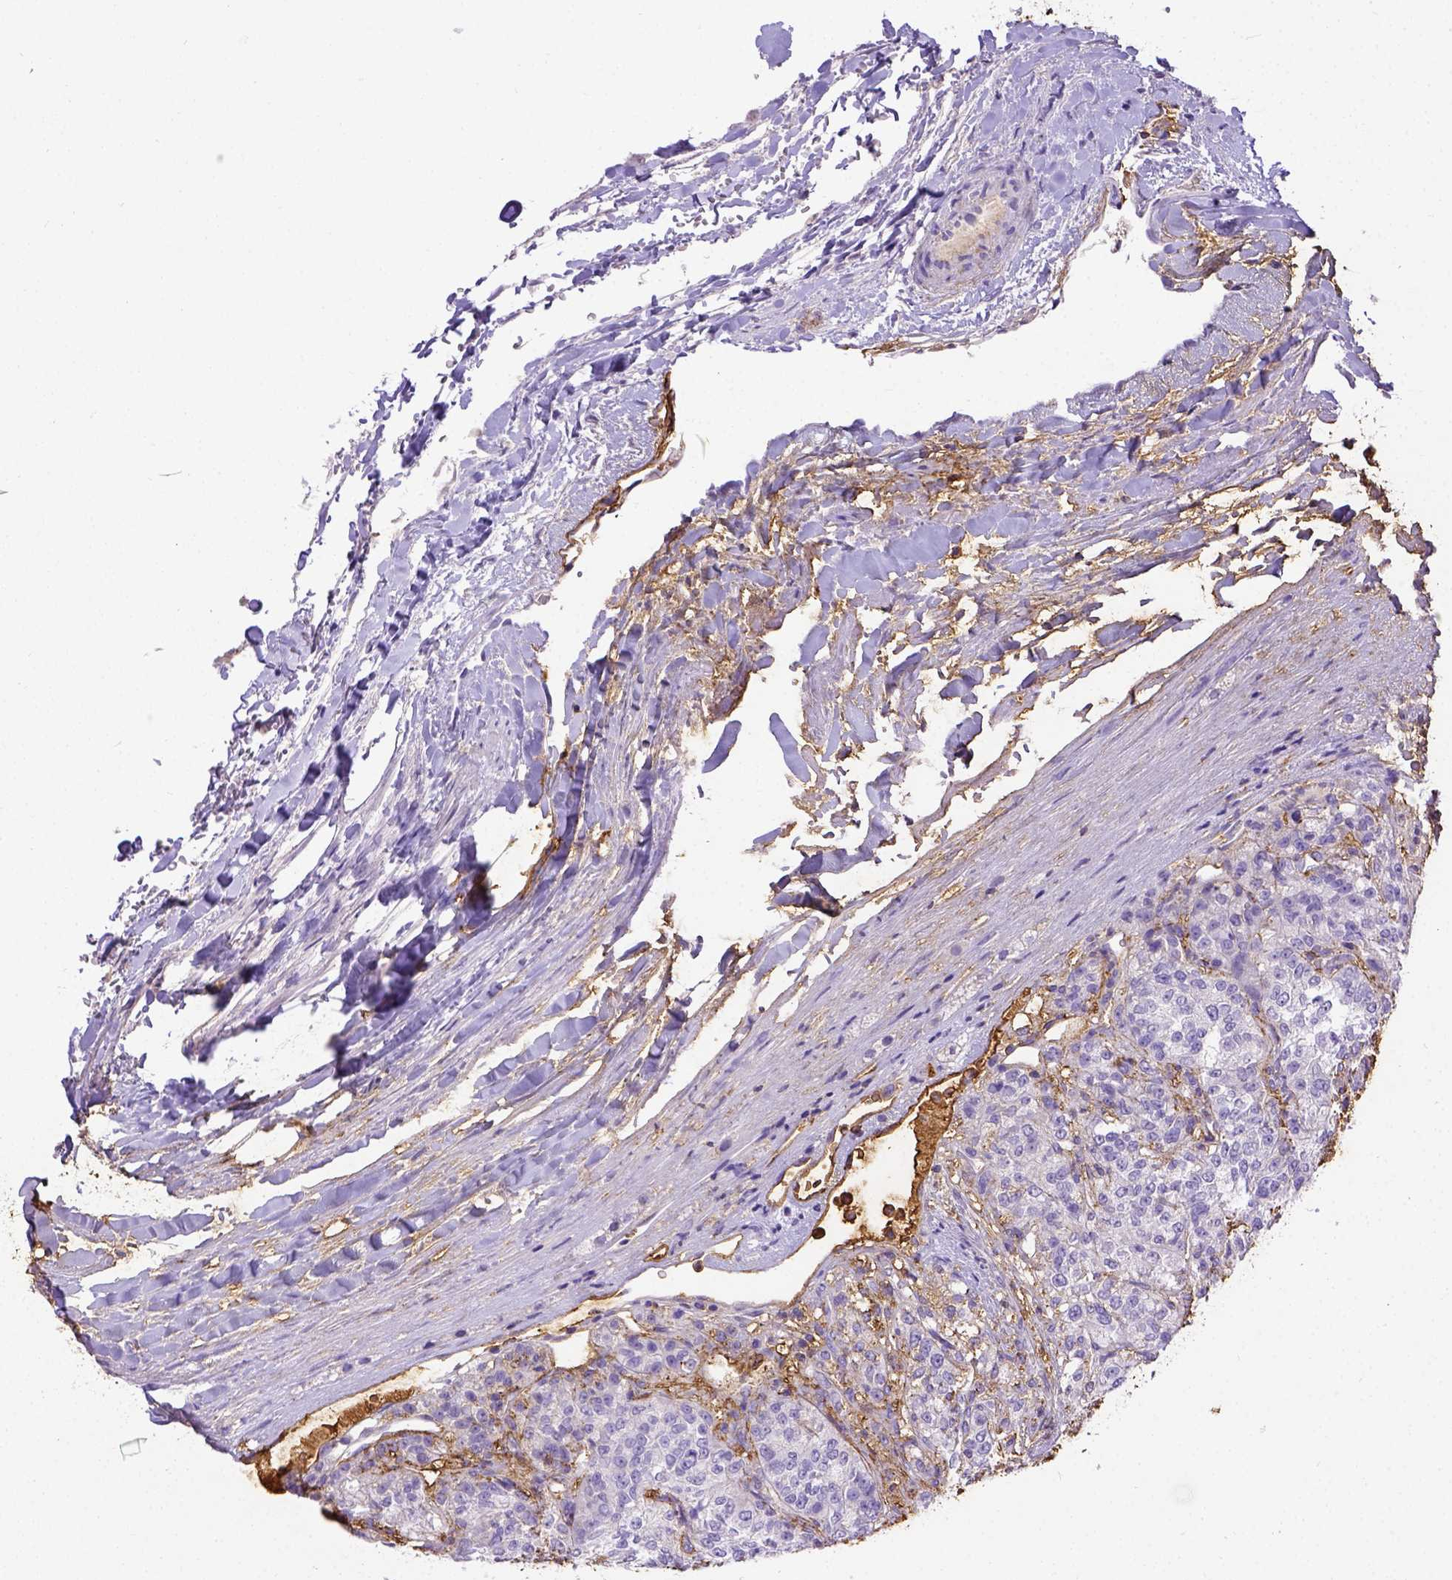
{"staining": {"intensity": "negative", "quantity": "none", "location": "none"}, "tissue": "renal cancer", "cell_type": "Tumor cells", "image_type": "cancer", "snomed": [{"axis": "morphology", "description": "Adenocarcinoma, NOS"}, {"axis": "topography", "description": "Kidney"}], "caption": "Immunohistochemical staining of renal cancer (adenocarcinoma) demonstrates no significant expression in tumor cells.", "gene": "B3GAT1", "patient": {"sex": "female", "age": 63}}